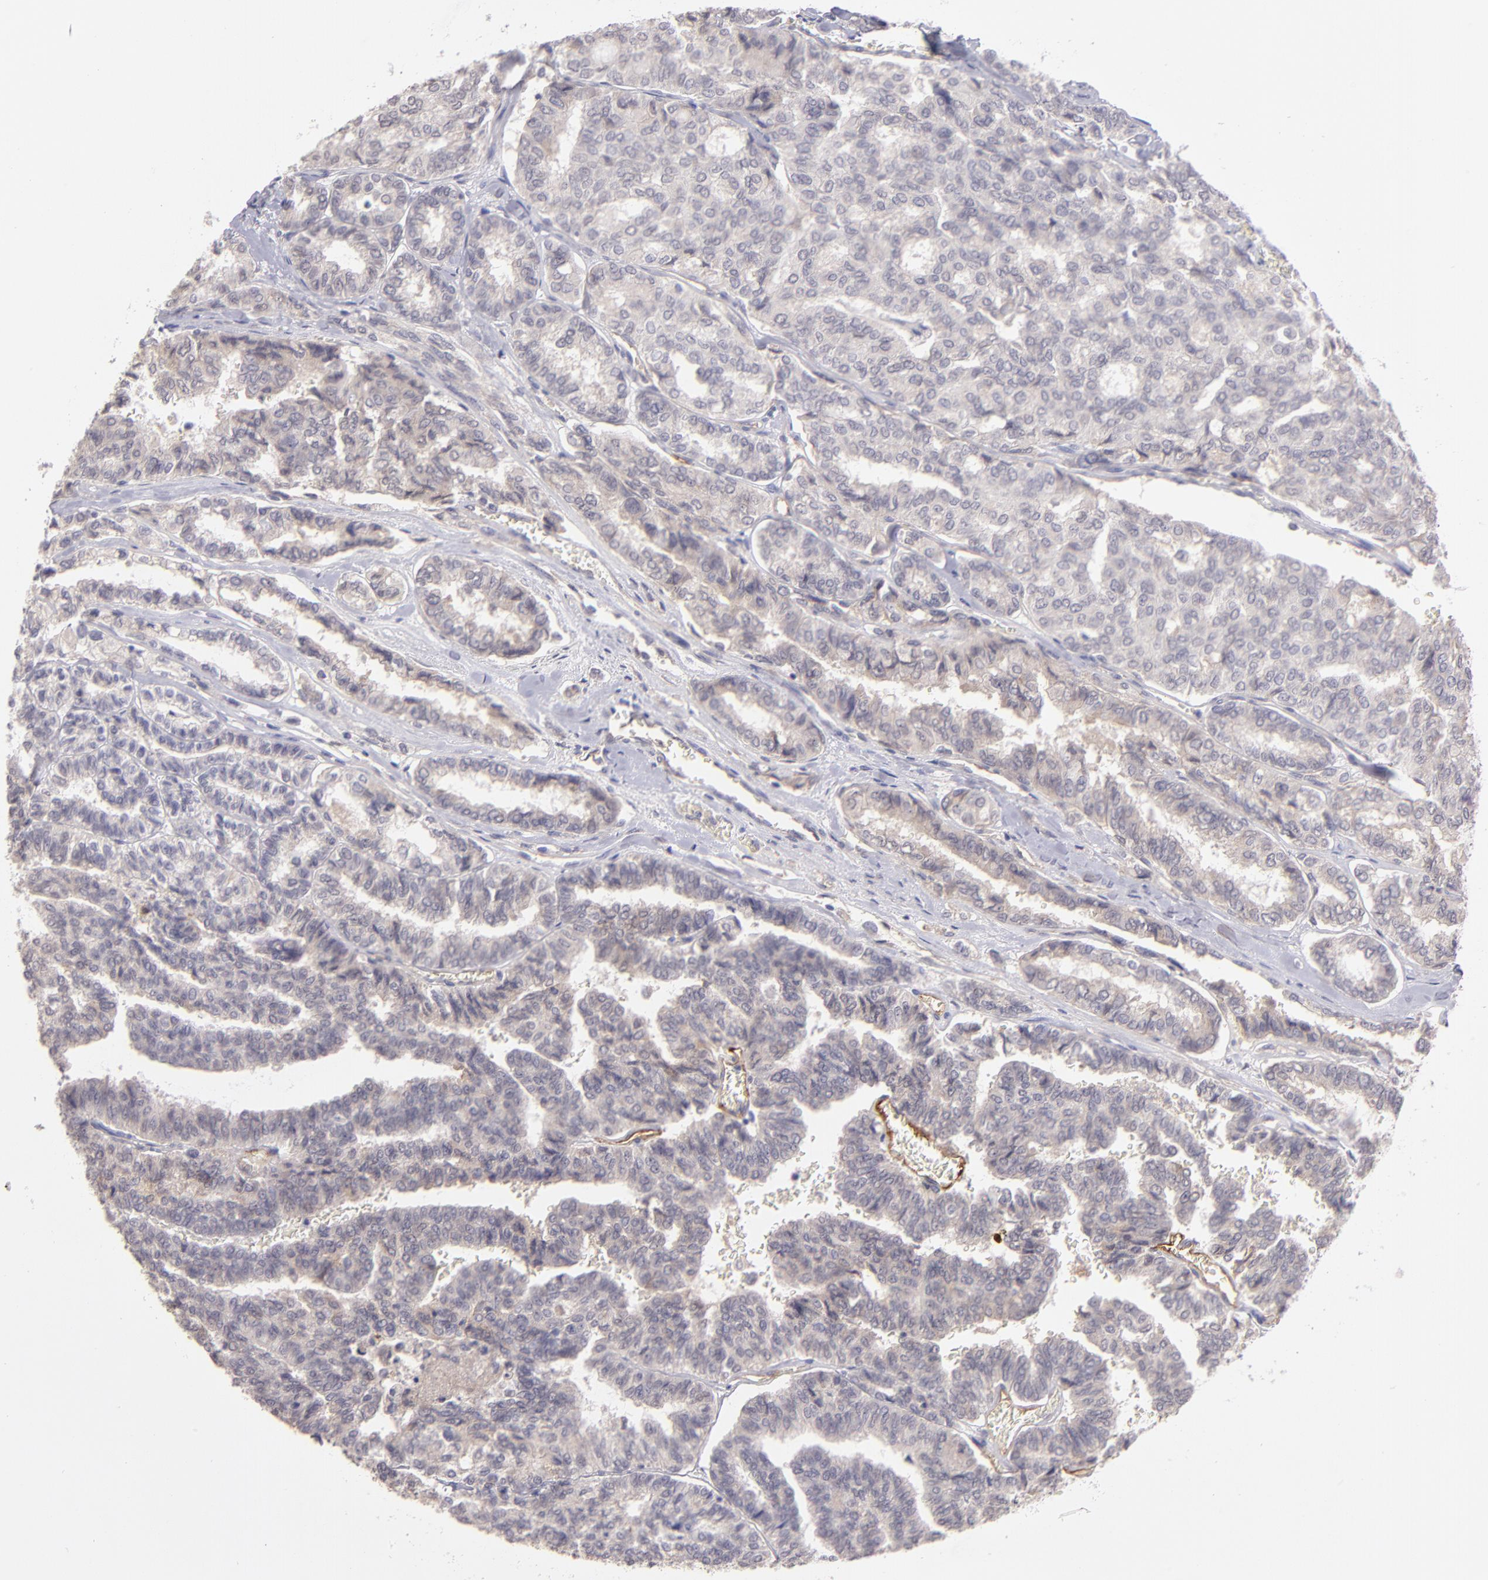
{"staining": {"intensity": "negative", "quantity": "none", "location": "none"}, "tissue": "thyroid cancer", "cell_type": "Tumor cells", "image_type": "cancer", "snomed": [{"axis": "morphology", "description": "Papillary adenocarcinoma, NOS"}, {"axis": "topography", "description": "Thyroid gland"}], "caption": "DAB (3,3'-diaminobenzidine) immunohistochemical staining of human thyroid cancer exhibits no significant positivity in tumor cells. (Immunohistochemistry (ihc), brightfield microscopy, high magnification).", "gene": "THBD", "patient": {"sex": "female", "age": 35}}